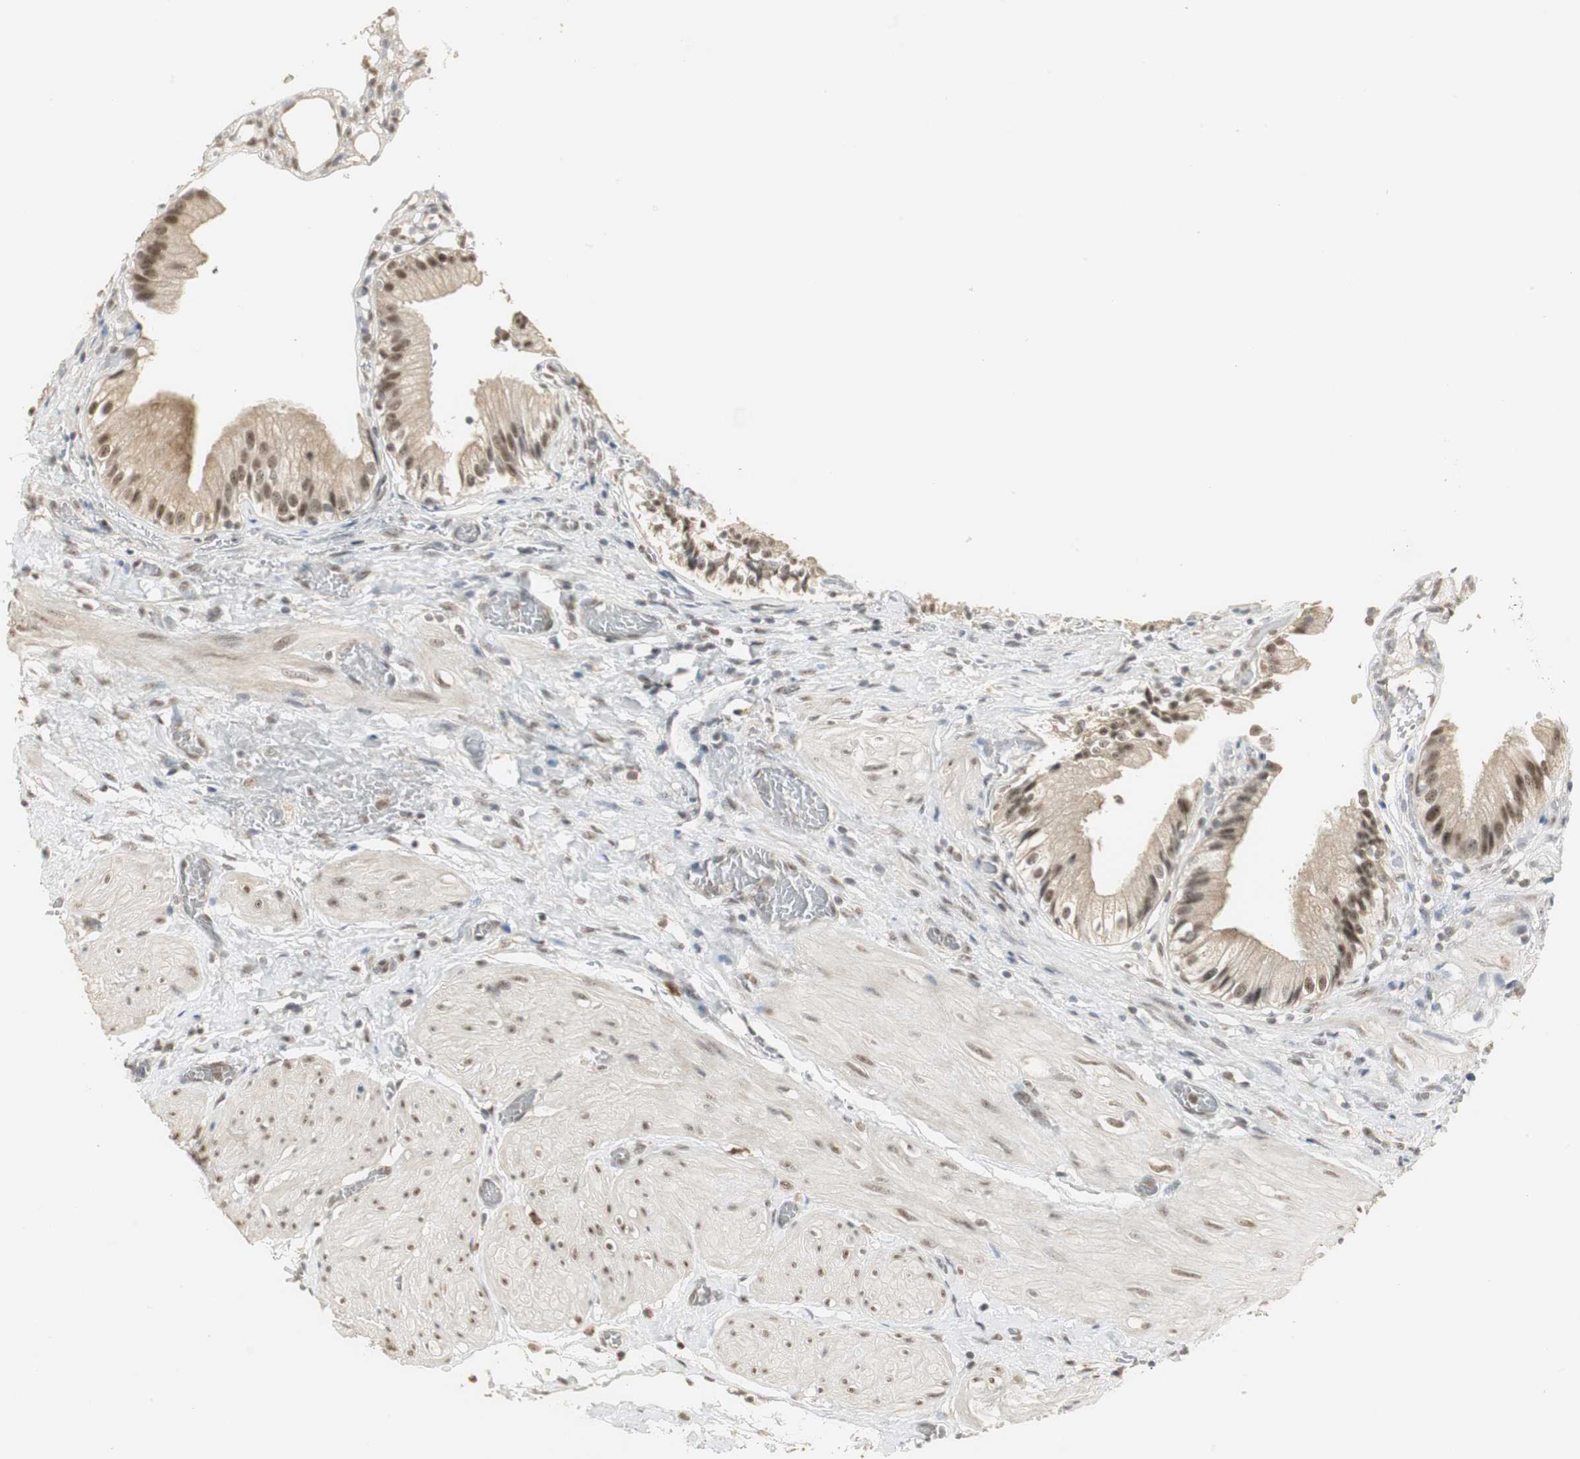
{"staining": {"intensity": "moderate", "quantity": ">75%", "location": "cytoplasmic/membranous,nuclear"}, "tissue": "gallbladder", "cell_type": "Glandular cells", "image_type": "normal", "snomed": [{"axis": "morphology", "description": "Normal tissue, NOS"}, {"axis": "topography", "description": "Gallbladder"}], "caption": "Immunohistochemical staining of normal gallbladder demonstrates medium levels of moderate cytoplasmic/membranous,nuclear positivity in about >75% of glandular cells.", "gene": "ELOA", "patient": {"sex": "male", "age": 65}}